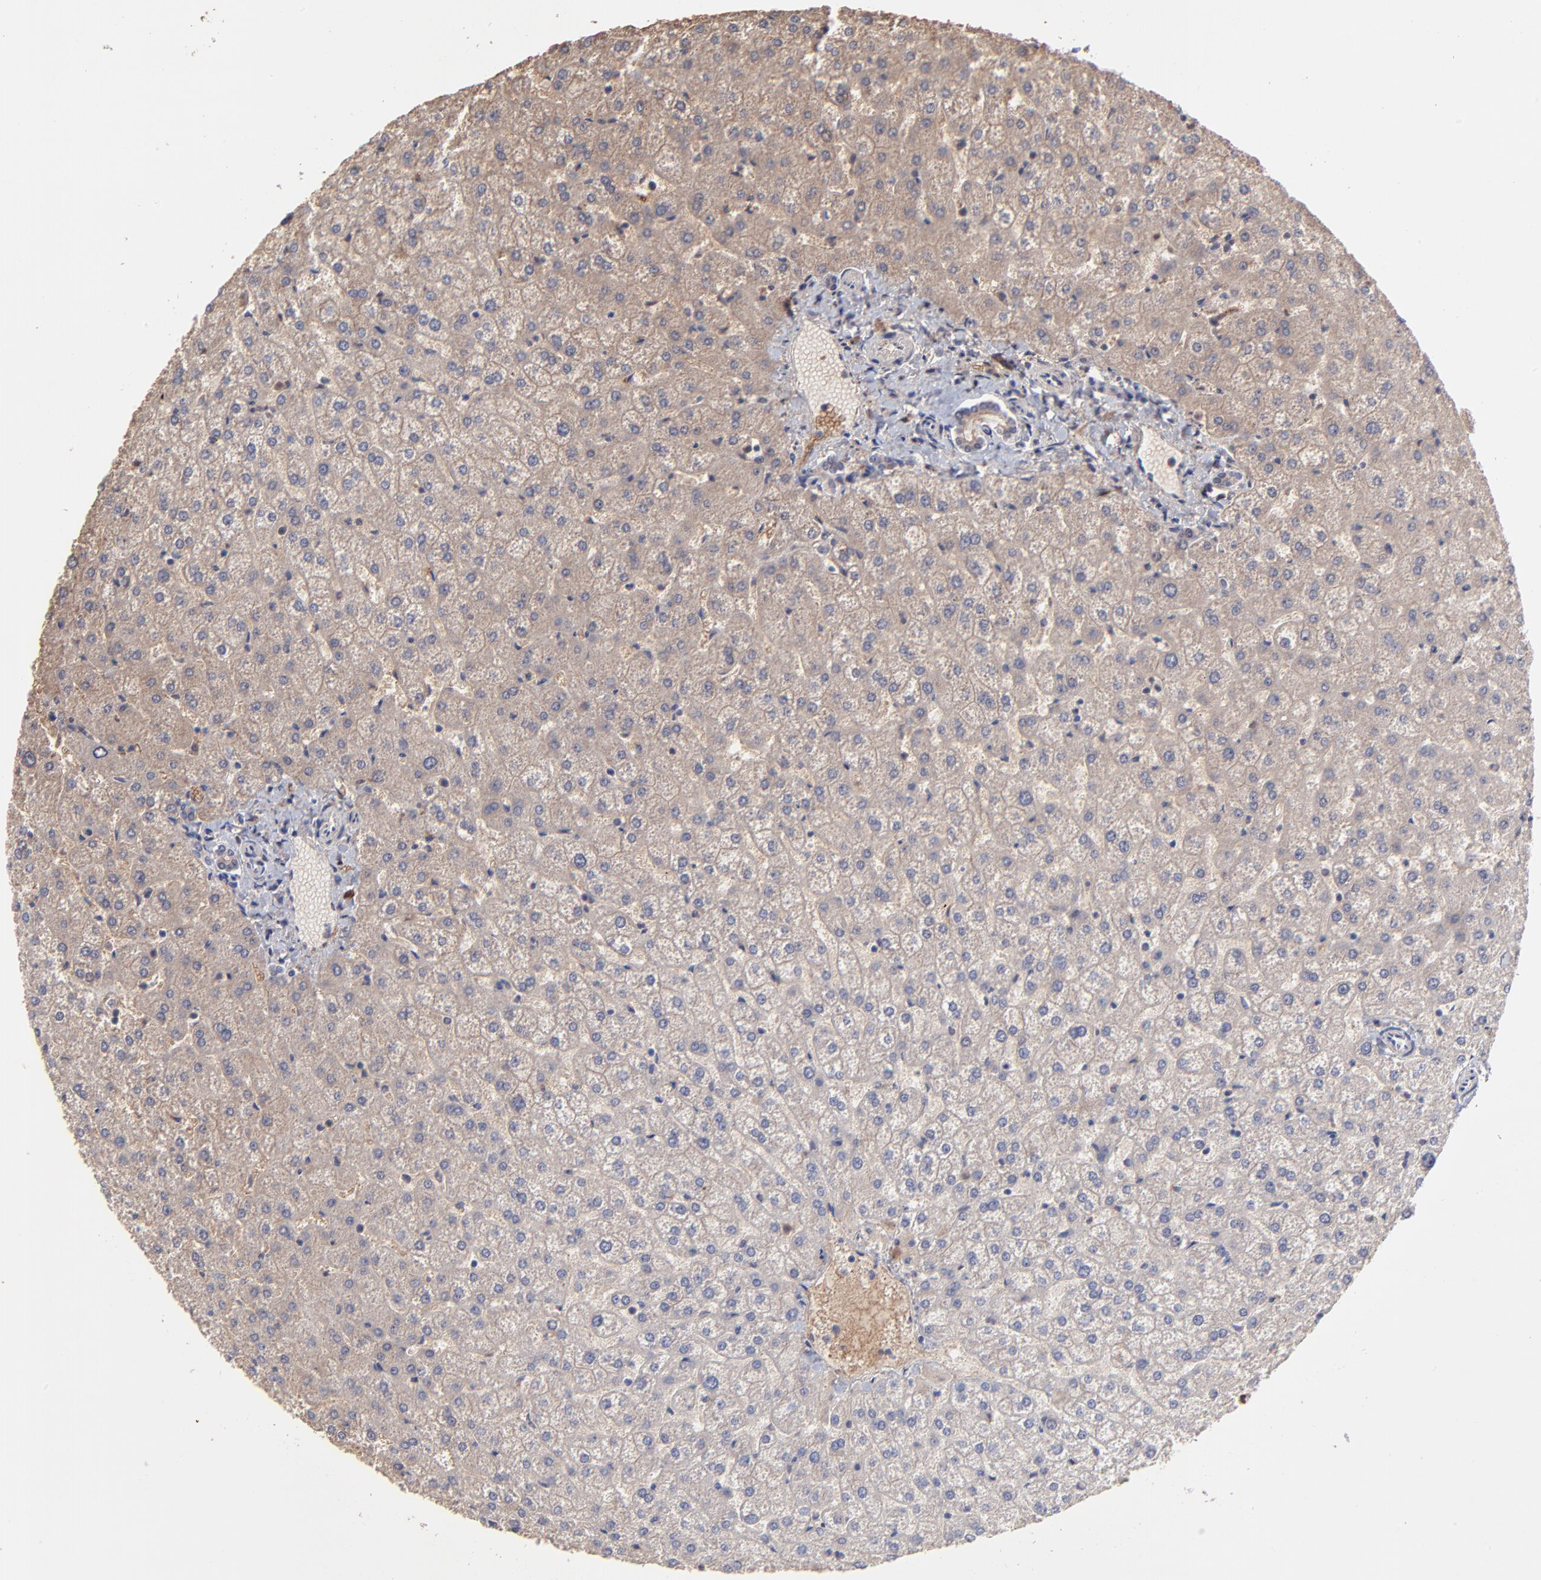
{"staining": {"intensity": "moderate", "quantity": ">75%", "location": "cytoplasmic/membranous"}, "tissue": "liver", "cell_type": "Cholangiocytes", "image_type": "normal", "snomed": [{"axis": "morphology", "description": "Normal tissue, NOS"}, {"axis": "topography", "description": "Liver"}], "caption": "Human liver stained for a protein (brown) demonstrates moderate cytoplasmic/membranous positive positivity in approximately >75% of cholangiocytes.", "gene": "CHL1", "patient": {"sex": "female", "age": 32}}